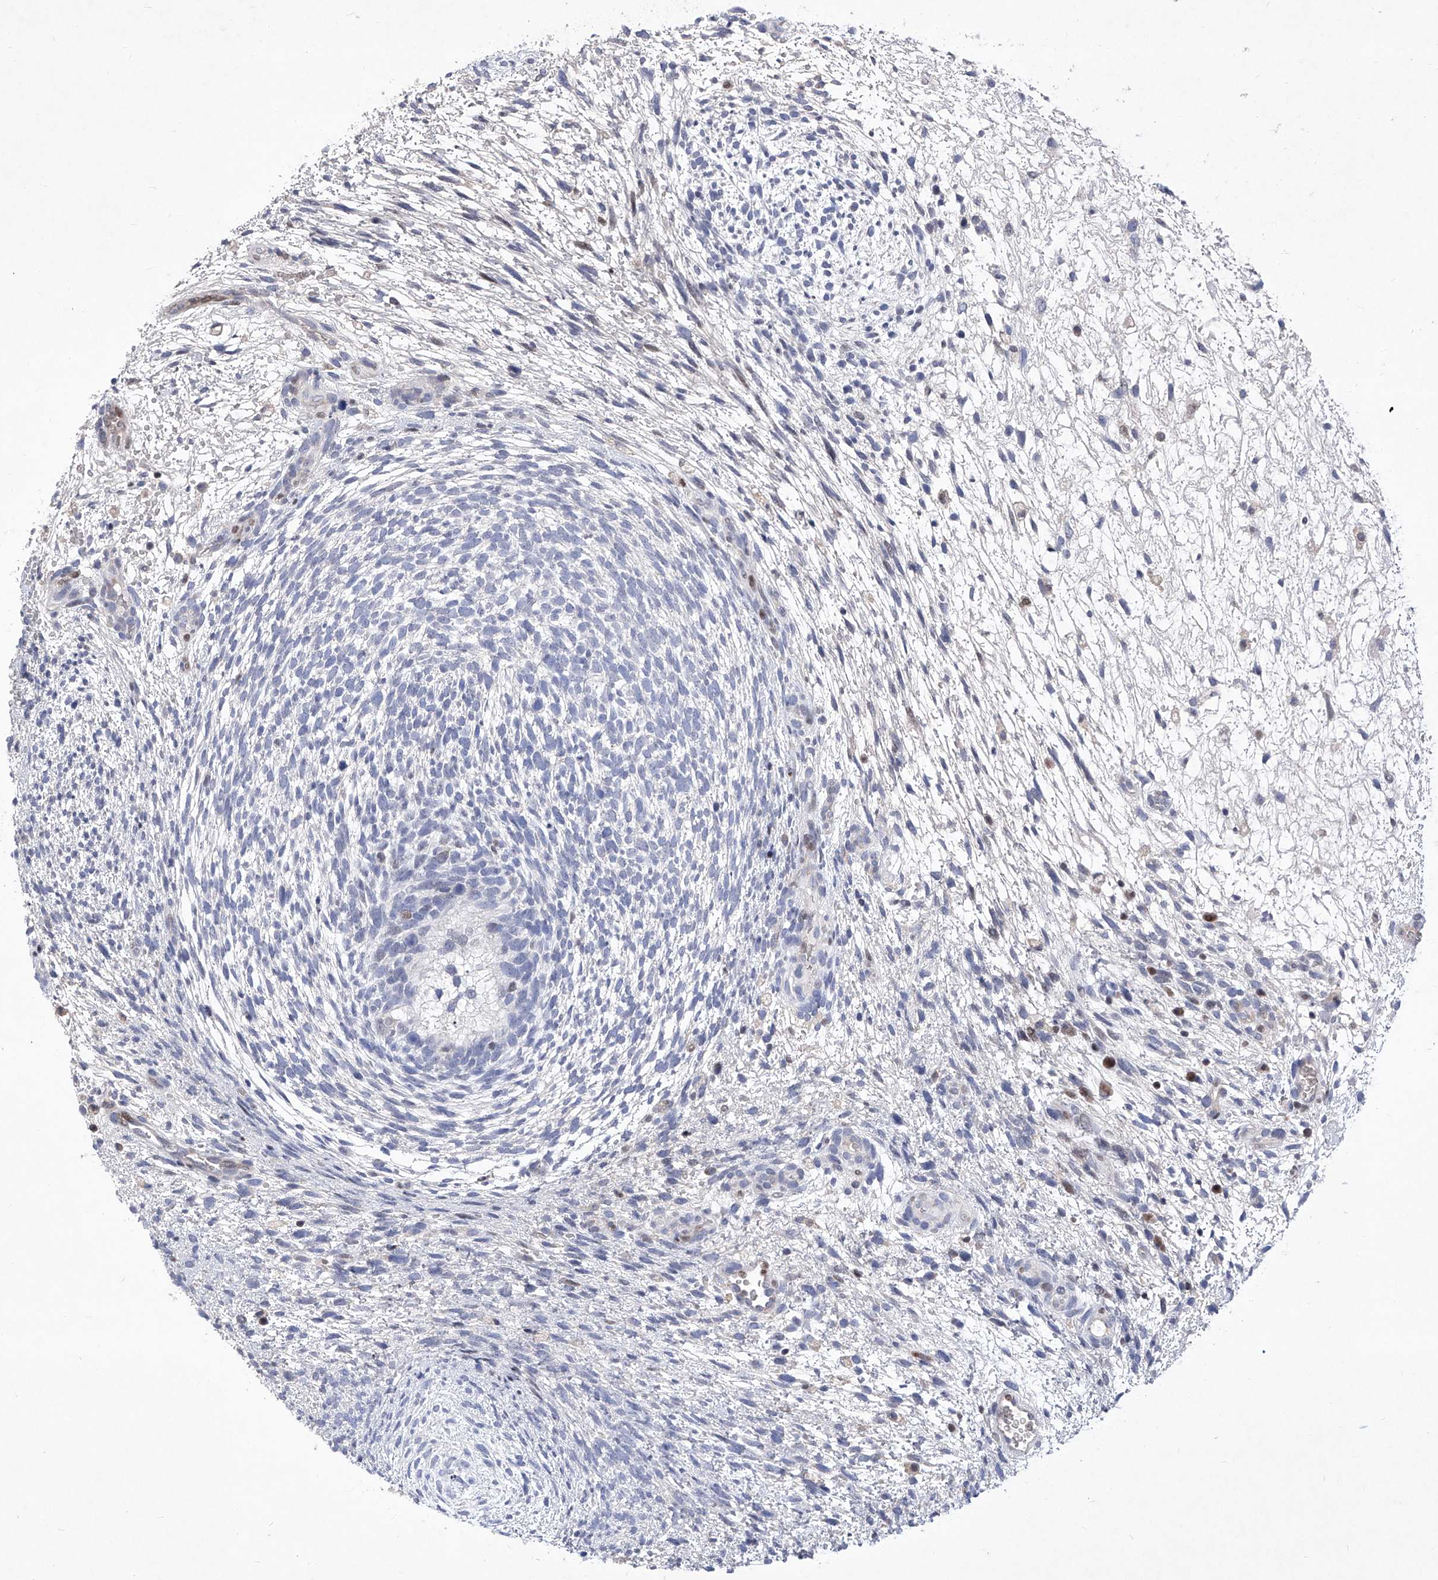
{"staining": {"intensity": "weak", "quantity": "<25%", "location": "nuclear"}, "tissue": "testis cancer", "cell_type": "Tumor cells", "image_type": "cancer", "snomed": [{"axis": "morphology", "description": "Carcinoma, Embryonal, NOS"}, {"axis": "topography", "description": "Testis"}], "caption": "This is an immunohistochemistry image of embryonal carcinoma (testis). There is no expression in tumor cells.", "gene": "NUFIP1", "patient": {"sex": "male", "age": 37}}